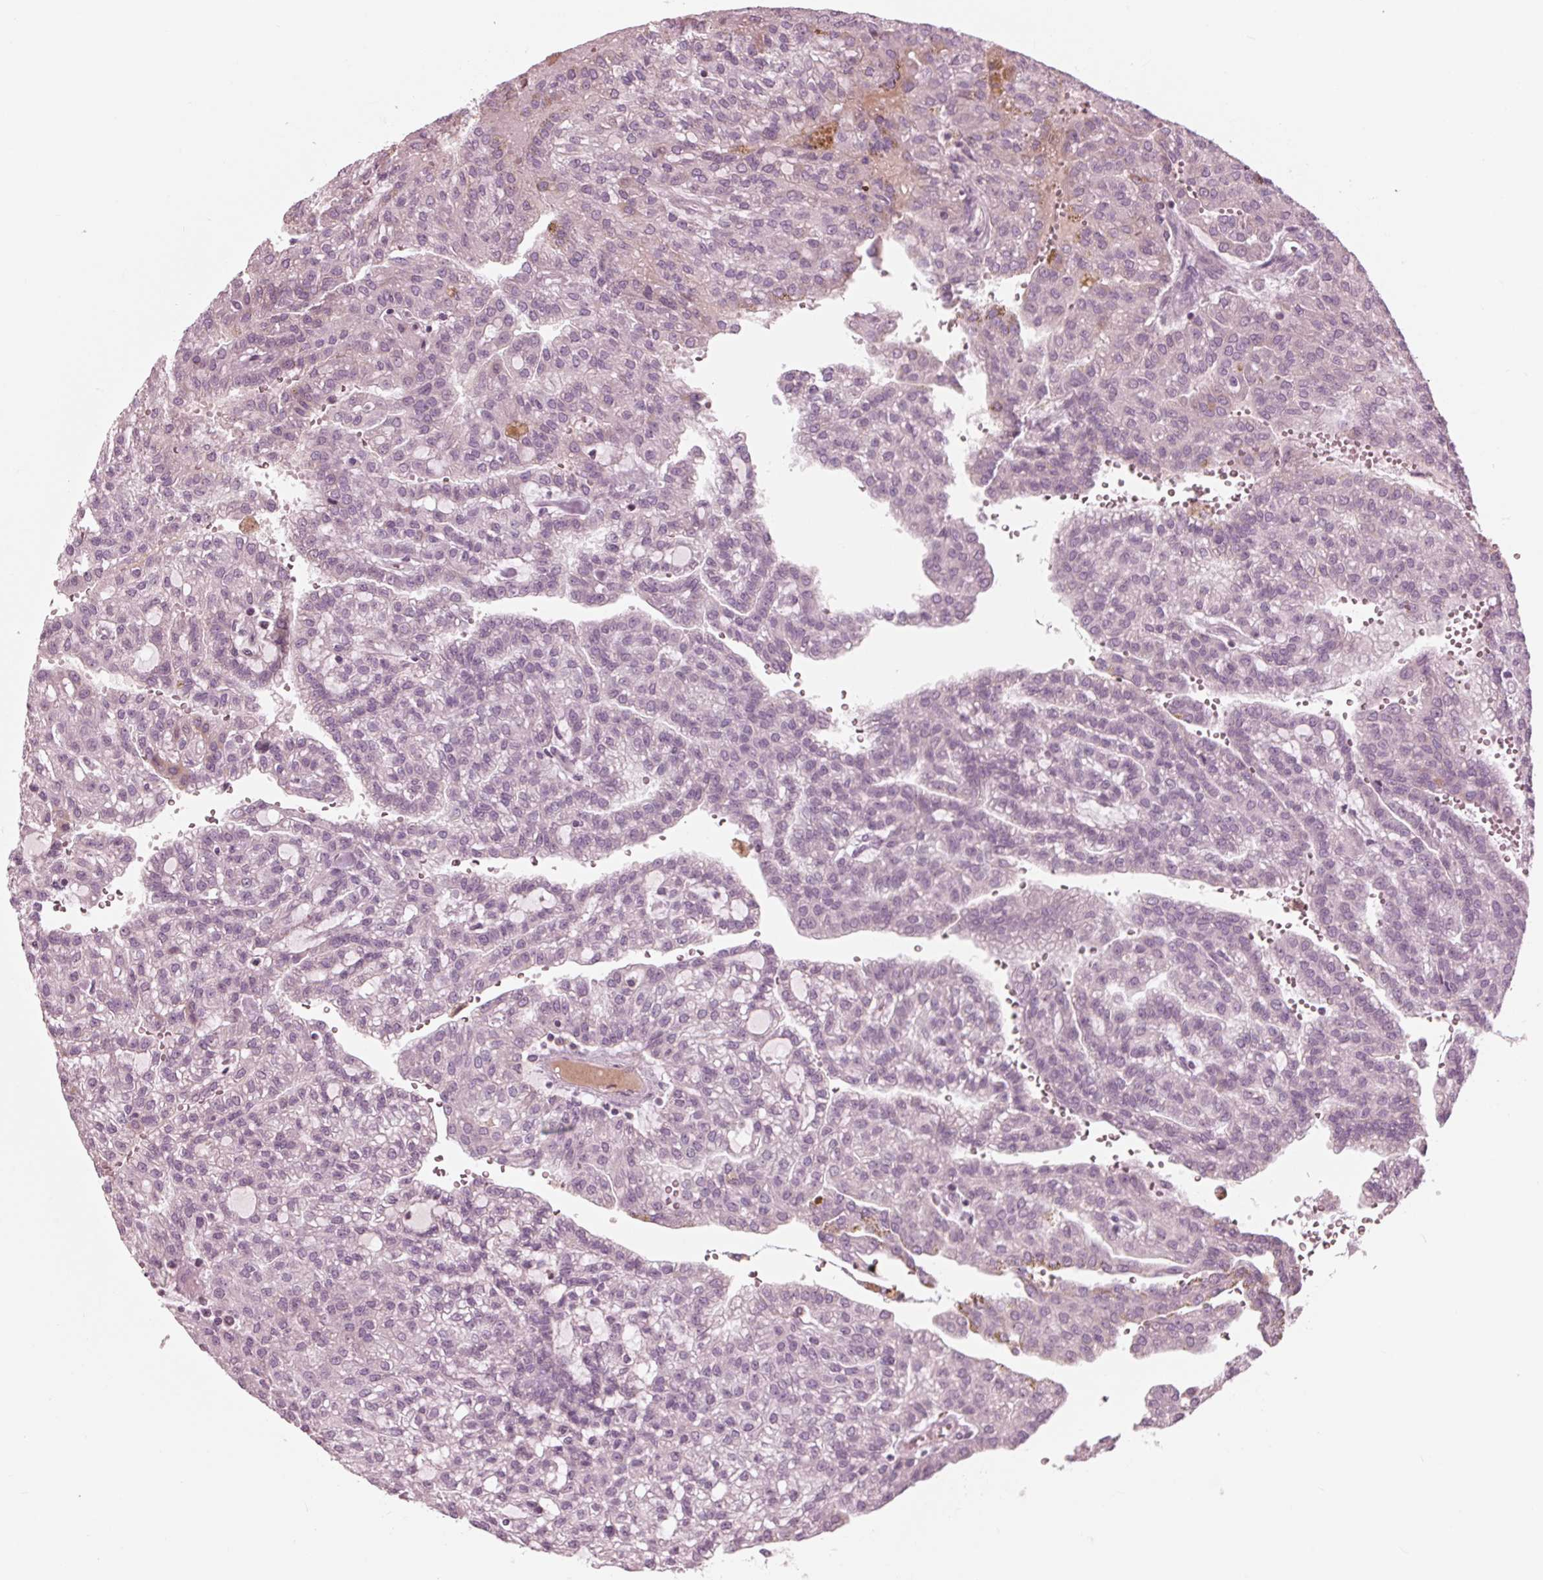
{"staining": {"intensity": "negative", "quantity": "none", "location": "none"}, "tissue": "renal cancer", "cell_type": "Tumor cells", "image_type": "cancer", "snomed": [{"axis": "morphology", "description": "Adenocarcinoma, NOS"}, {"axis": "topography", "description": "Kidney"}], "caption": "Immunohistochemistry photomicrograph of human adenocarcinoma (renal) stained for a protein (brown), which demonstrates no expression in tumor cells.", "gene": "CLN6", "patient": {"sex": "male", "age": 63}}